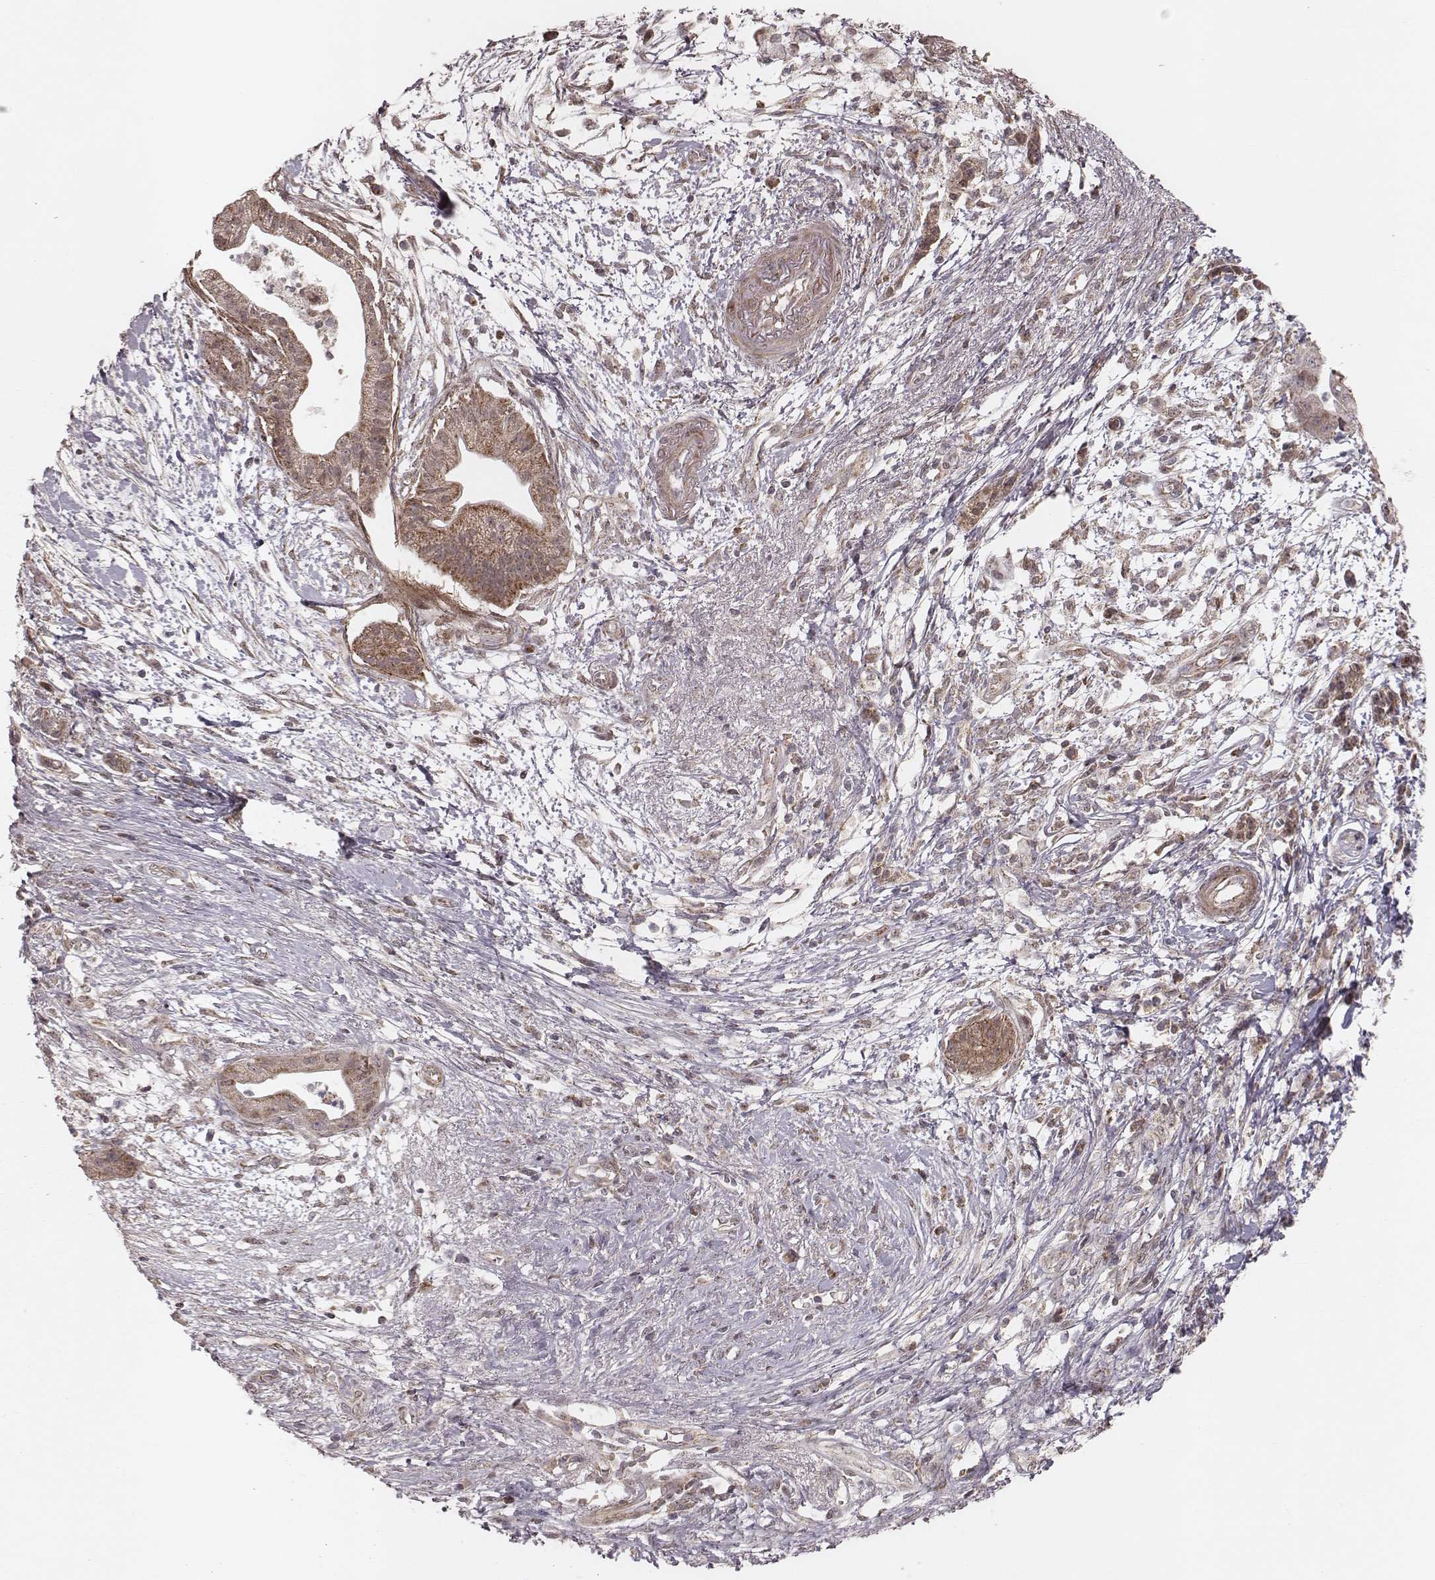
{"staining": {"intensity": "moderate", "quantity": ">75%", "location": "cytoplasmic/membranous"}, "tissue": "pancreatic cancer", "cell_type": "Tumor cells", "image_type": "cancer", "snomed": [{"axis": "morphology", "description": "Normal tissue, NOS"}, {"axis": "morphology", "description": "Adenocarcinoma, NOS"}, {"axis": "topography", "description": "Lymph node"}, {"axis": "topography", "description": "Pancreas"}], "caption": "High-magnification brightfield microscopy of pancreatic cancer stained with DAB (3,3'-diaminobenzidine) (brown) and counterstained with hematoxylin (blue). tumor cells exhibit moderate cytoplasmic/membranous staining is present in about>75% of cells. Nuclei are stained in blue.", "gene": "NDUFA7", "patient": {"sex": "female", "age": 58}}